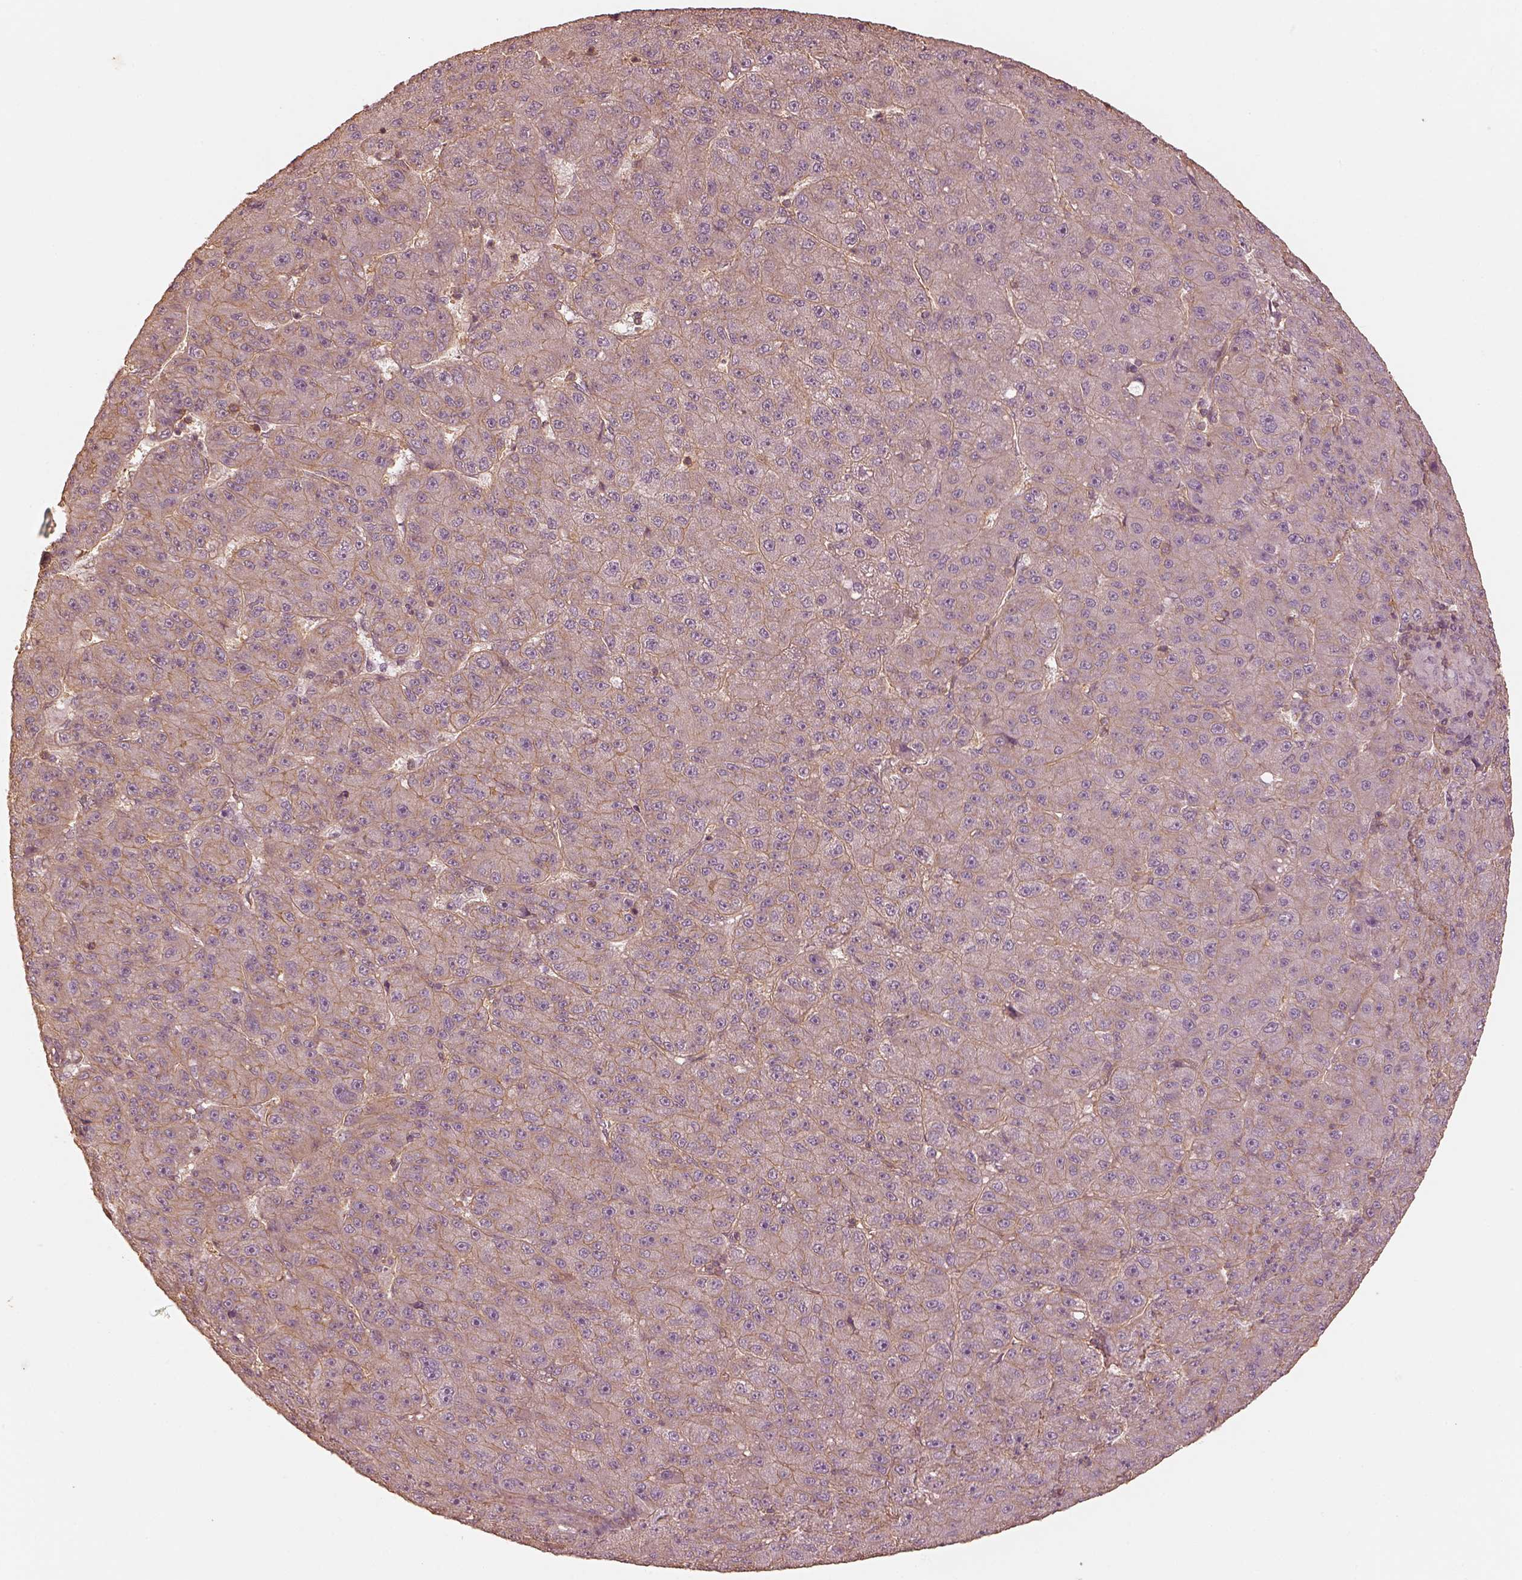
{"staining": {"intensity": "weak", "quantity": ">75%", "location": "cytoplasmic/membranous"}, "tissue": "liver cancer", "cell_type": "Tumor cells", "image_type": "cancer", "snomed": [{"axis": "morphology", "description": "Carcinoma, Hepatocellular, NOS"}, {"axis": "topography", "description": "Liver"}], "caption": "High-power microscopy captured an immunohistochemistry image of liver cancer (hepatocellular carcinoma), revealing weak cytoplasmic/membranous expression in about >75% of tumor cells. (IHC, brightfield microscopy, high magnification).", "gene": "WDR7", "patient": {"sex": "male", "age": 67}}